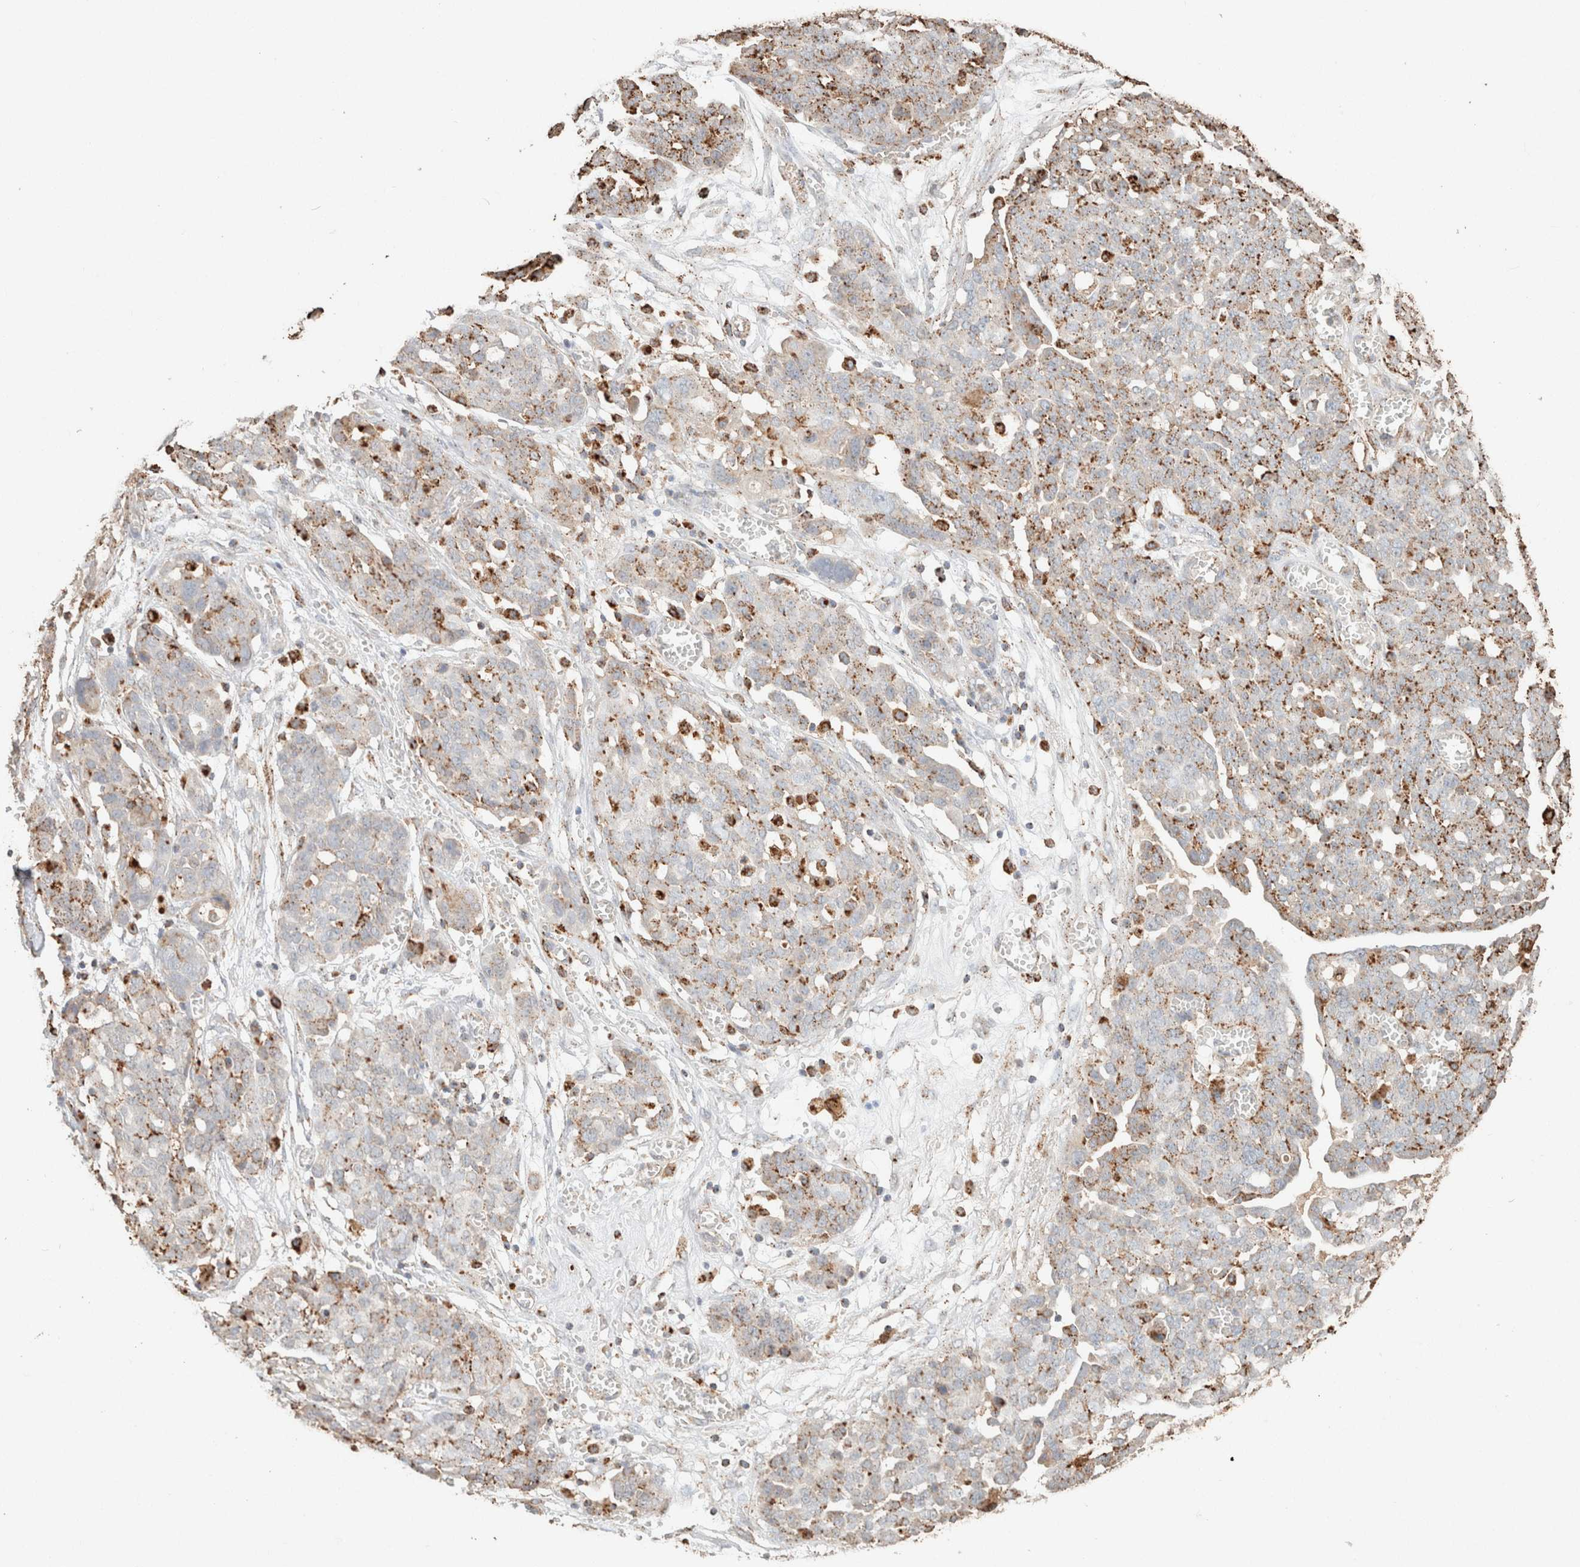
{"staining": {"intensity": "moderate", "quantity": "25%-75%", "location": "cytoplasmic/membranous"}, "tissue": "ovarian cancer", "cell_type": "Tumor cells", "image_type": "cancer", "snomed": [{"axis": "morphology", "description": "Cystadenocarcinoma, serous, NOS"}, {"axis": "topography", "description": "Soft tissue"}, {"axis": "topography", "description": "Ovary"}], "caption": "Human ovarian cancer (serous cystadenocarcinoma) stained with a protein marker reveals moderate staining in tumor cells.", "gene": "CTSC", "patient": {"sex": "female", "age": 57}}